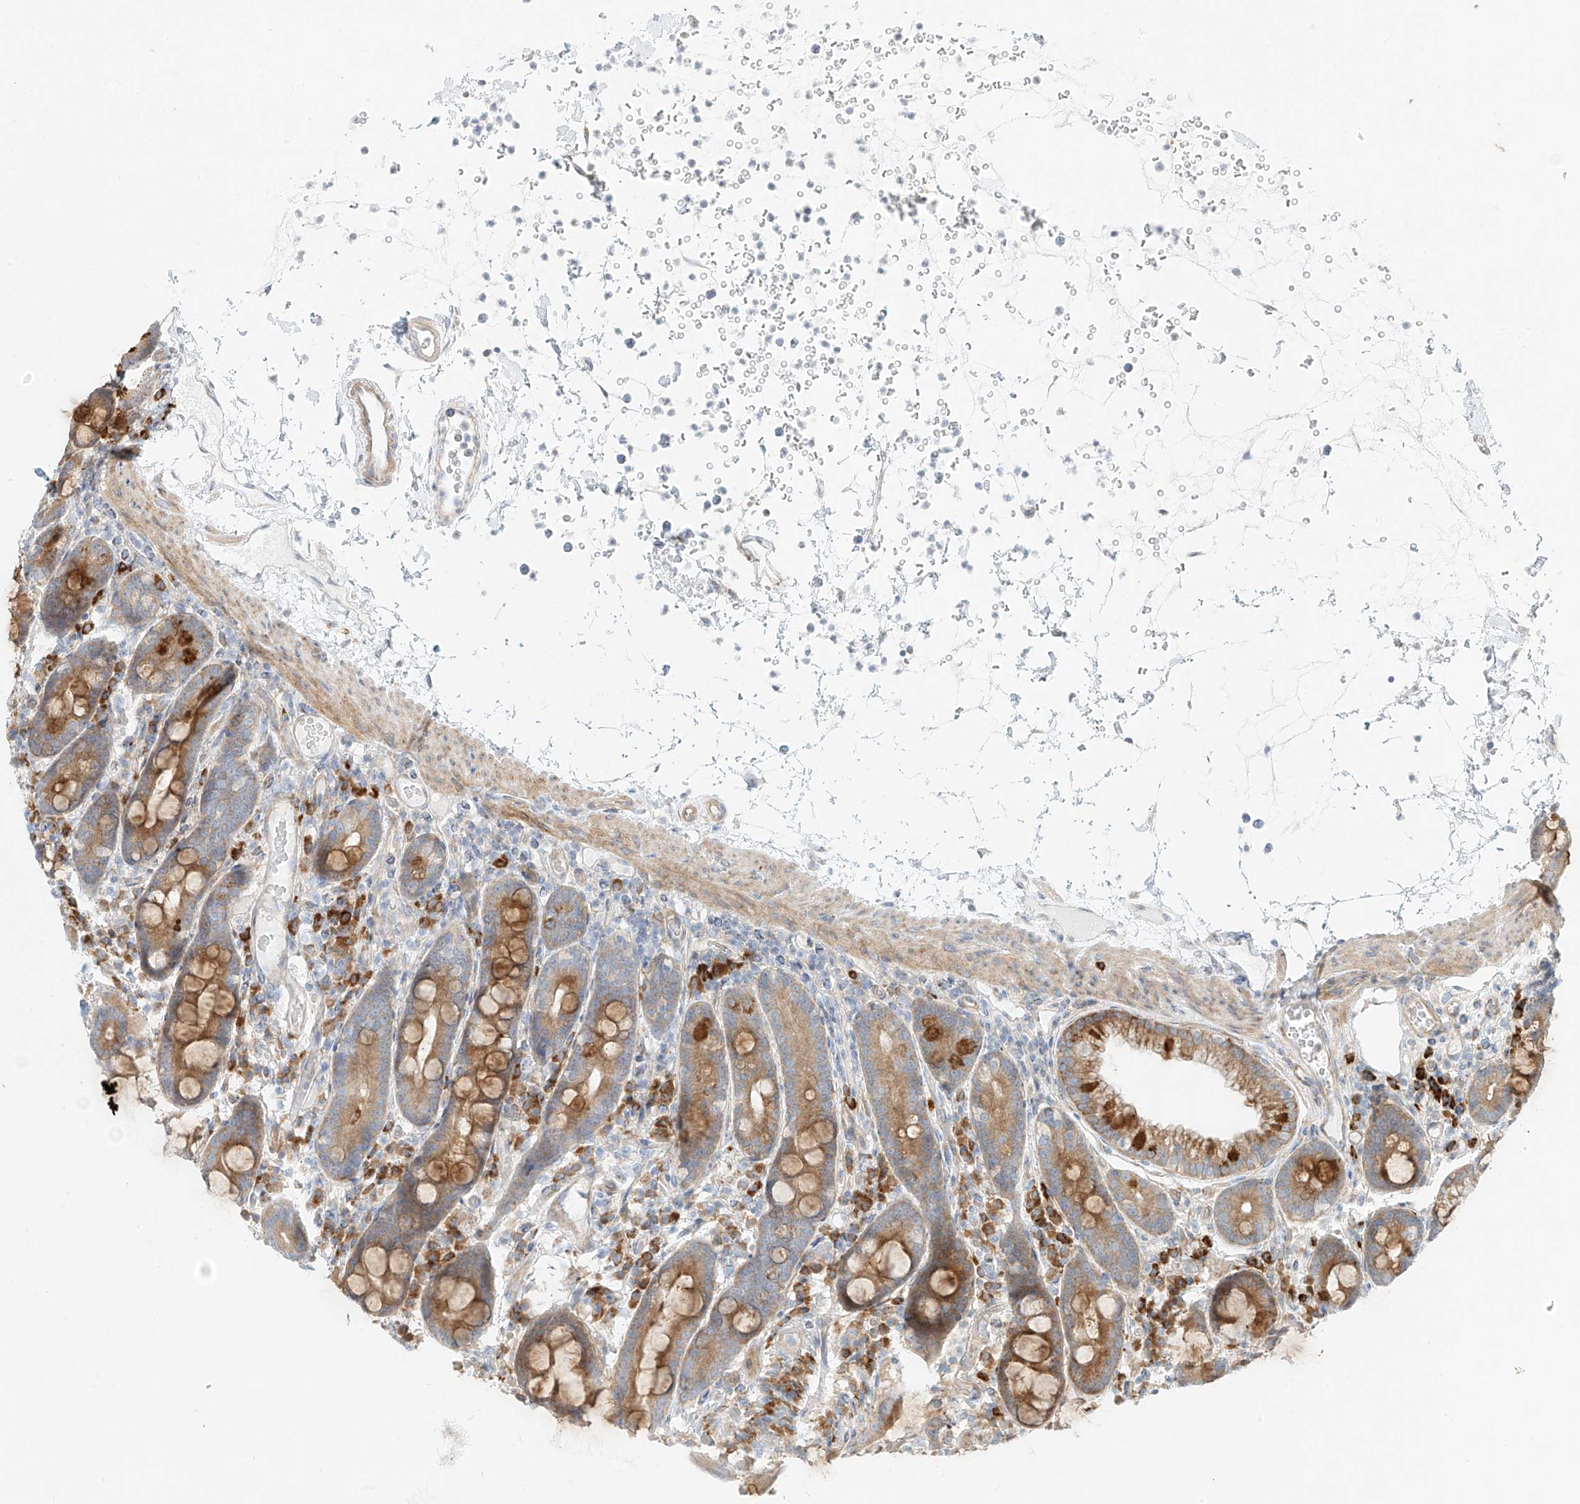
{"staining": {"intensity": "moderate", "quantity": ">75%", "location": "cytoplasmic/membranous"}, "tissue": "duodenum", "cell_type": "Glandular cells", "image_type": "normal", "snomed": [{"axis": "morphology", "description": "Normal tissue, NOS"}, {"axis": "topography", "description": "Duodenum"}], "caption": "High-power microscopy captured an immunohistochemistry histopathology image of benign duodenum, revealing moderate cytoplasmic/membranous expression in approximately >75% of glandular cells.", "gene": "EIPR1", "patient": {"sex": "male", "age": 54}}